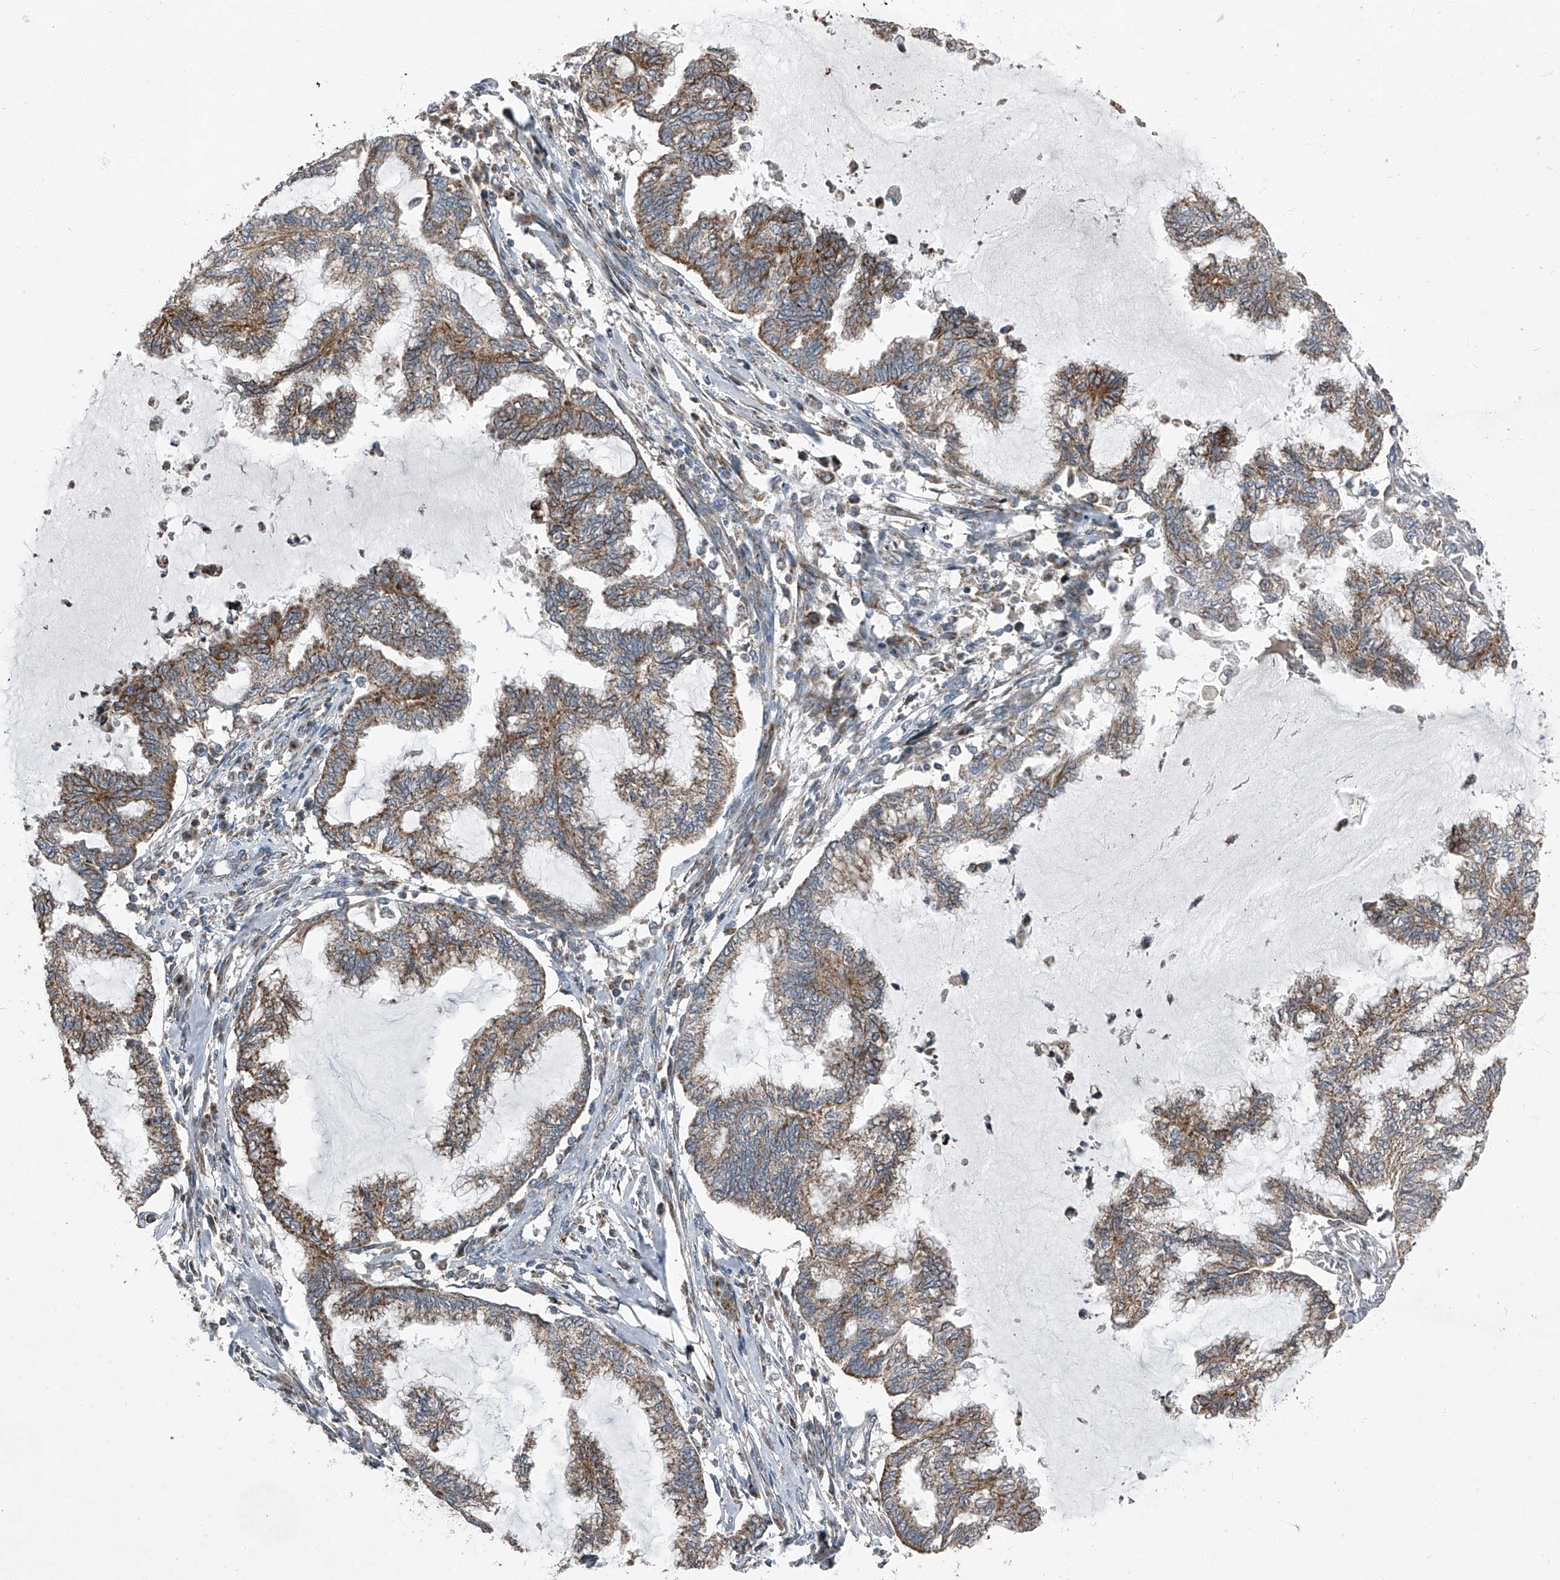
{"staining": {"intensity": "moderate", "quantity": ">75%", "location": "cytoplasmic/membranous"}, "tissue": "endometrial cancer", "cell_type": "Tumor cells", "image_type": "cancer", "snomed": [{"axis": "morphology", "description": "Adenocarcinoma, NOS"}, {"axis": "topography", "description": "Endometrium"}], "caption": "DAB (3,3'-diaminobenzidine) immunohistochemical staining of human endometrial cancer (adenocarcinoma) displays moderate cytoplasmic/membranous protein positivity in about >75% of tumor cells. (DAB IHC with brightfield microscopy, high magnification).", "gene": "CHRNA7", "patient": {"sex": "female", "age": 86}}